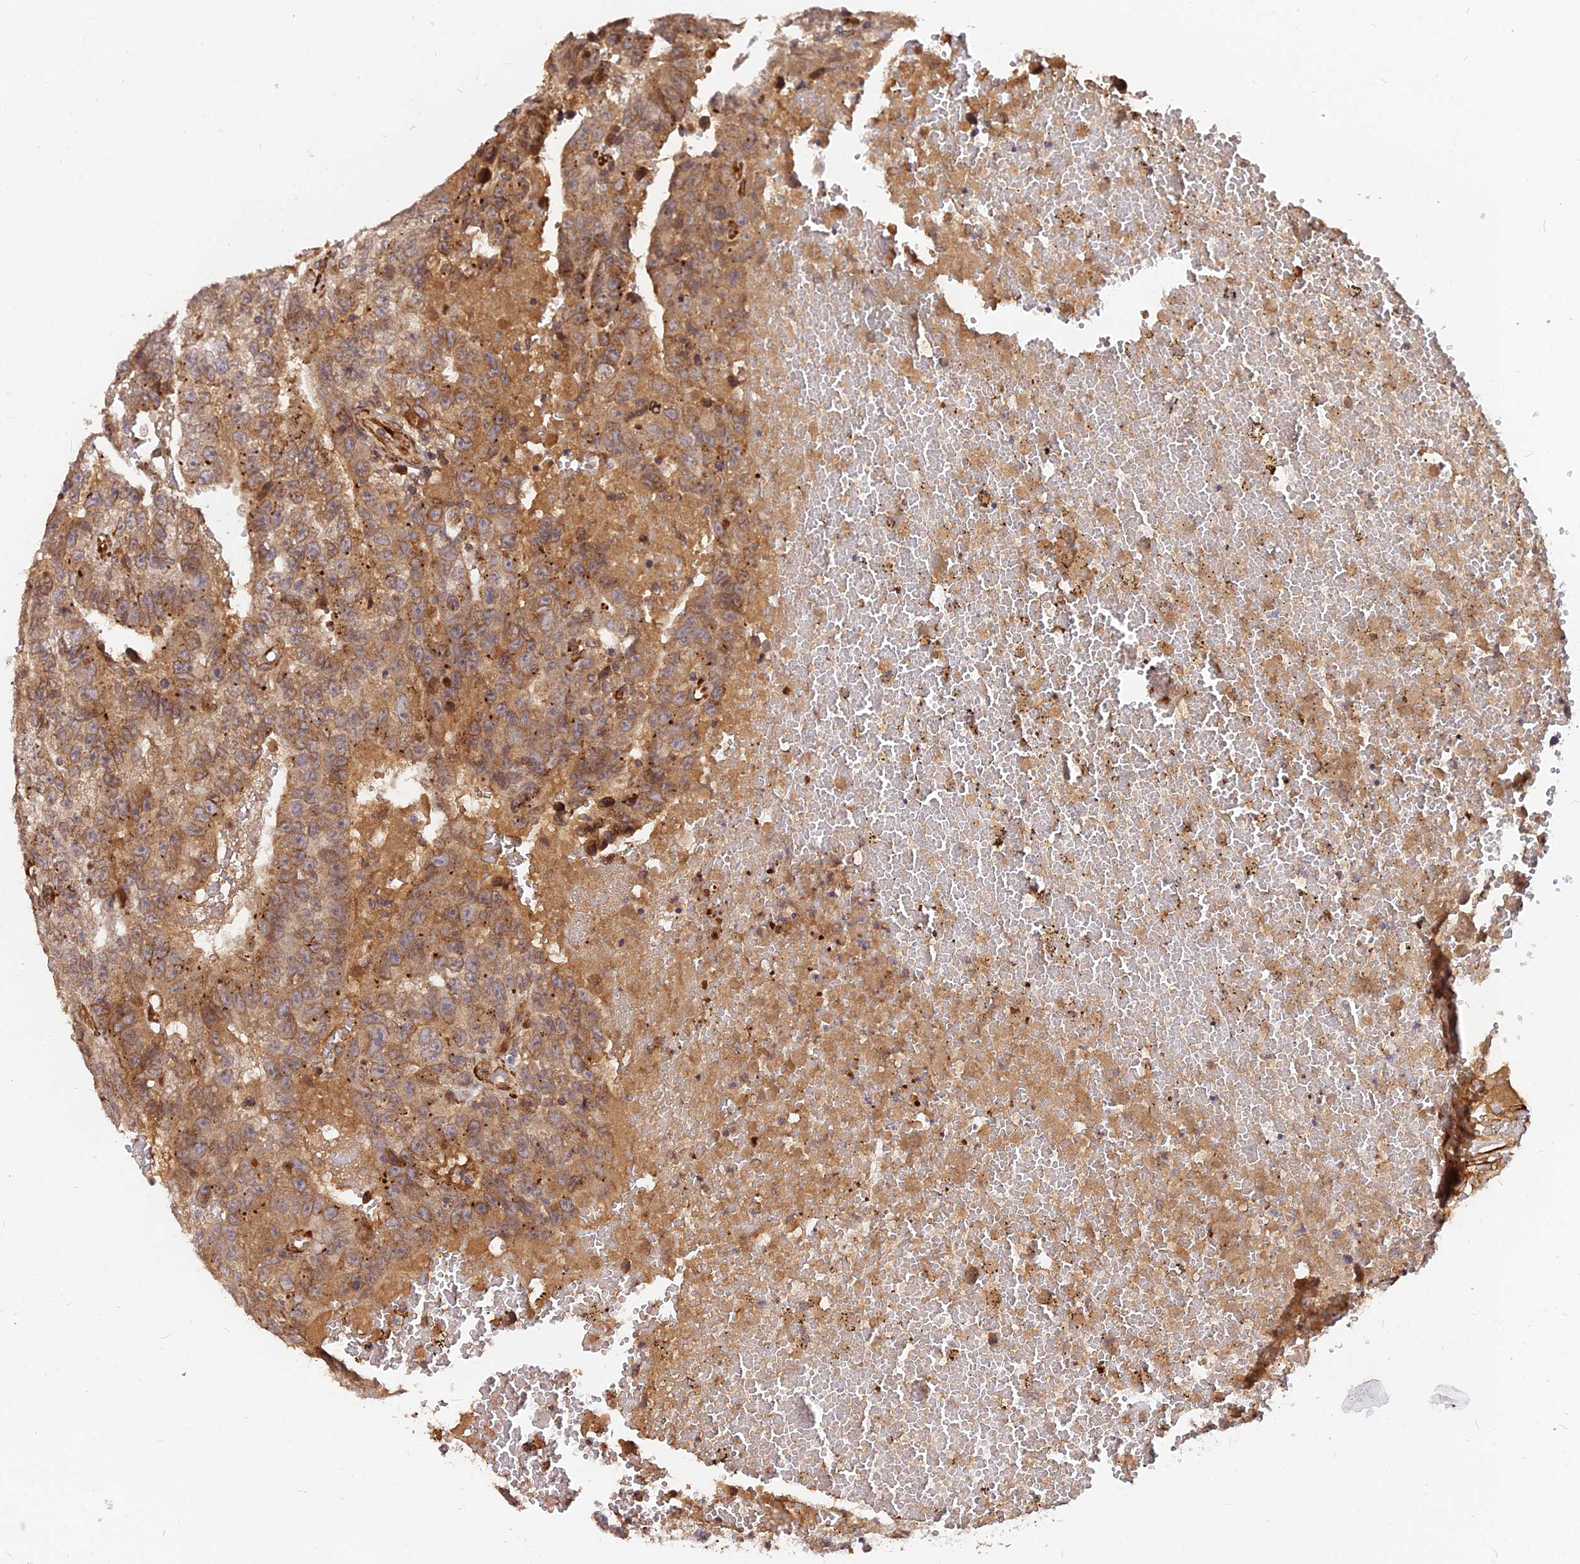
{"staining": {"intensity": "moderate", "quantity": ">75%", "location": "cytoplasmic/membranous"}, "tissue": "testis cancer", "cell_type": "Tumor cells", "image_type": "cancer", "snomed": [{"axis": "morphology", "description": "Carcinoma, Embryonal, NOS"}, {"axis": "topography", "description": "Testis"}], "caption": "Human testis cancer stained for a protein (brown) shows moderate cytoplasmic/membranous positive positivity in approximately >75% of tumor cells.", "gene": "PDE4D", "patient": {"sex": "male", "age": 25}}